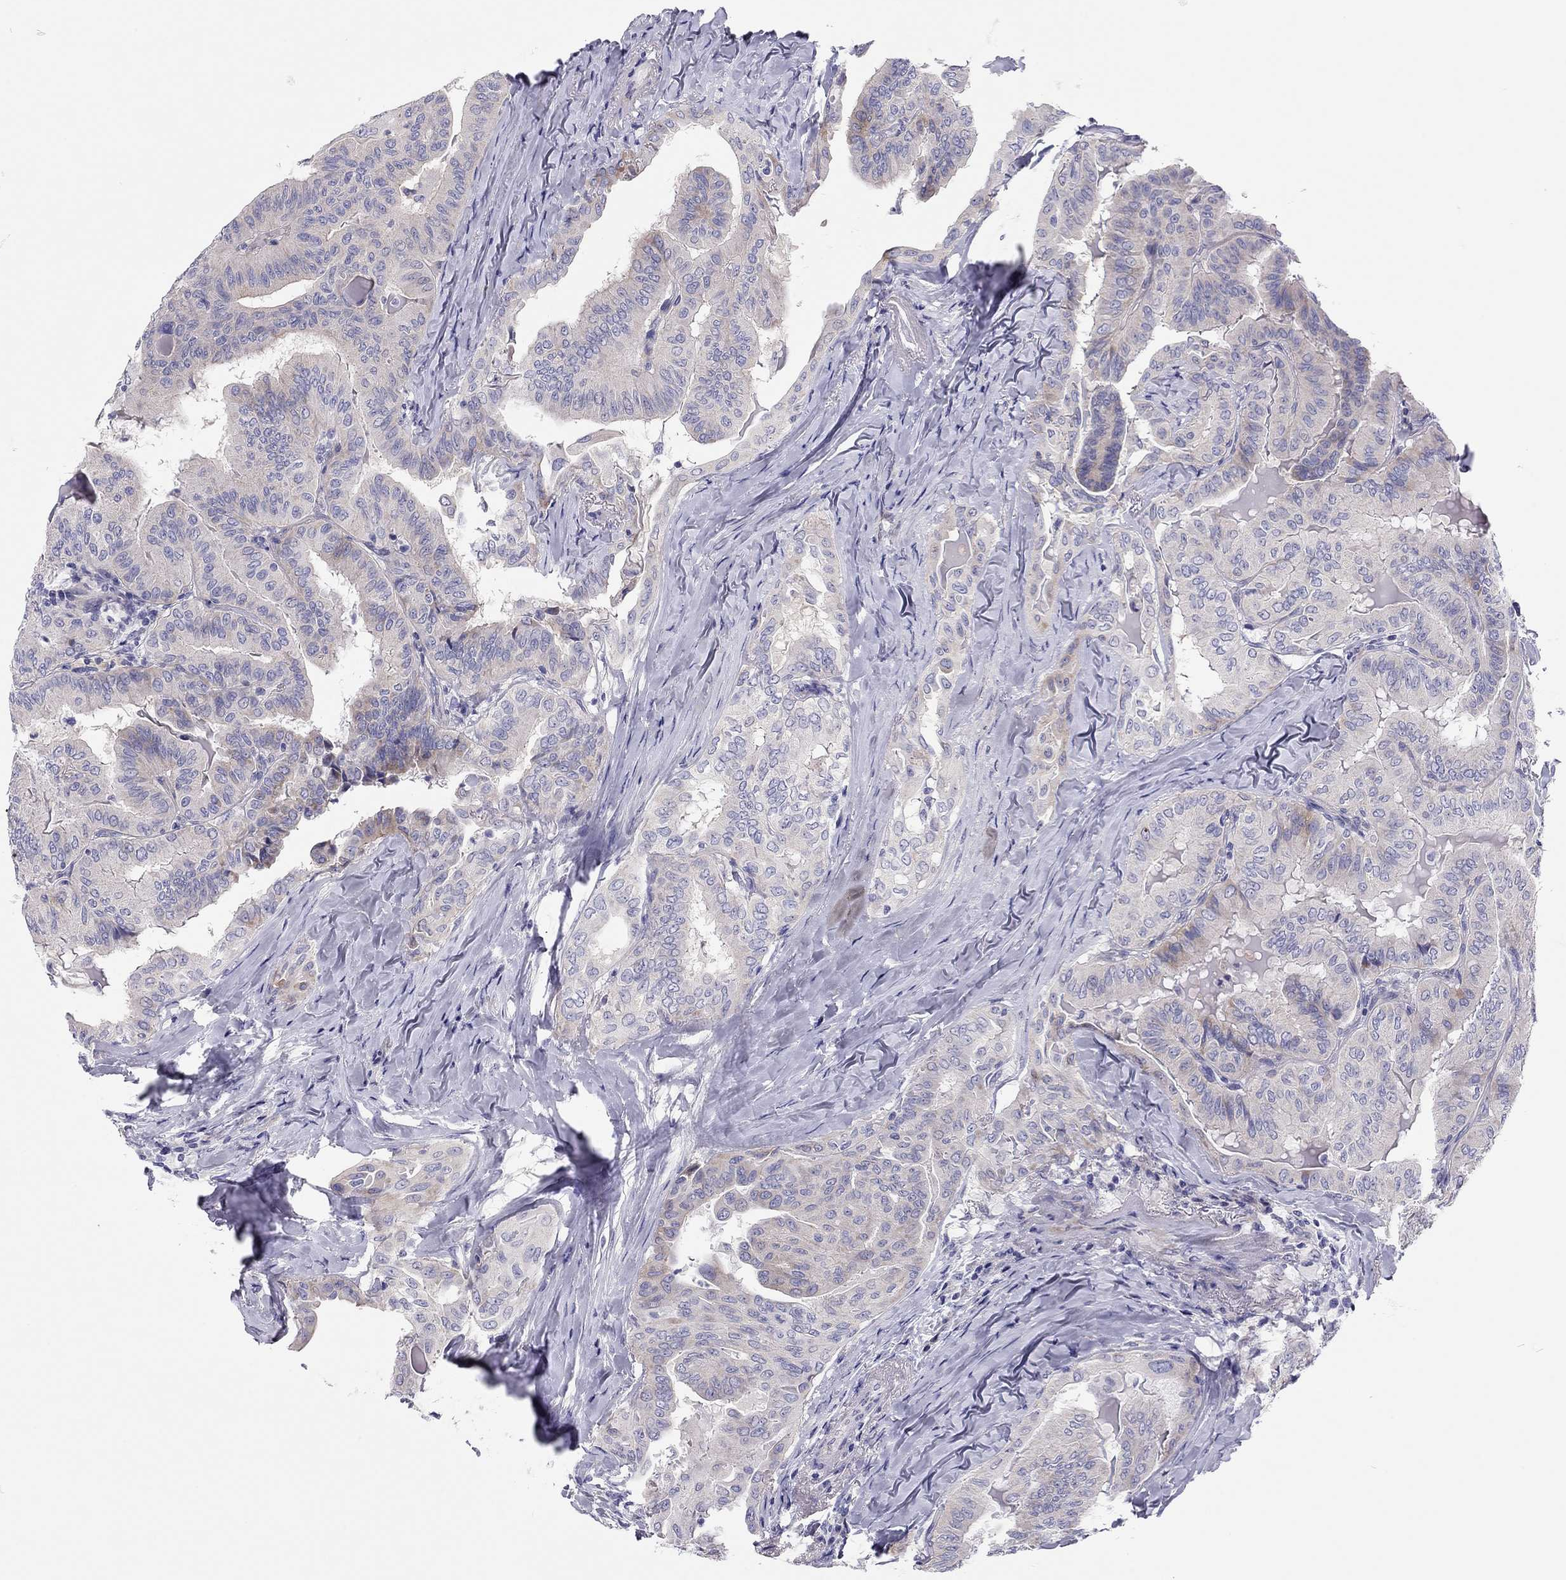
{"staining": {"intensity": "moderate", "quantity": "<25%", "location": "cytoplasmic/membranous"}, "tissue": "thyroid cancer", "cell_type": "Tumor cells", "image_type": "cancer", "snomed": [{"axis": "morphology", "description": "Papillary adenocarcinoma, NOS"}, {"axis": "topography", "description": "Thyroid gland"}], "caption": "Tumor cells display moderate cytoplasmic/membranous expression in about <25% of cells in thyroid cancer.", "gene": "SCARB1", "patient": {"sex": "female", "age": 68}}